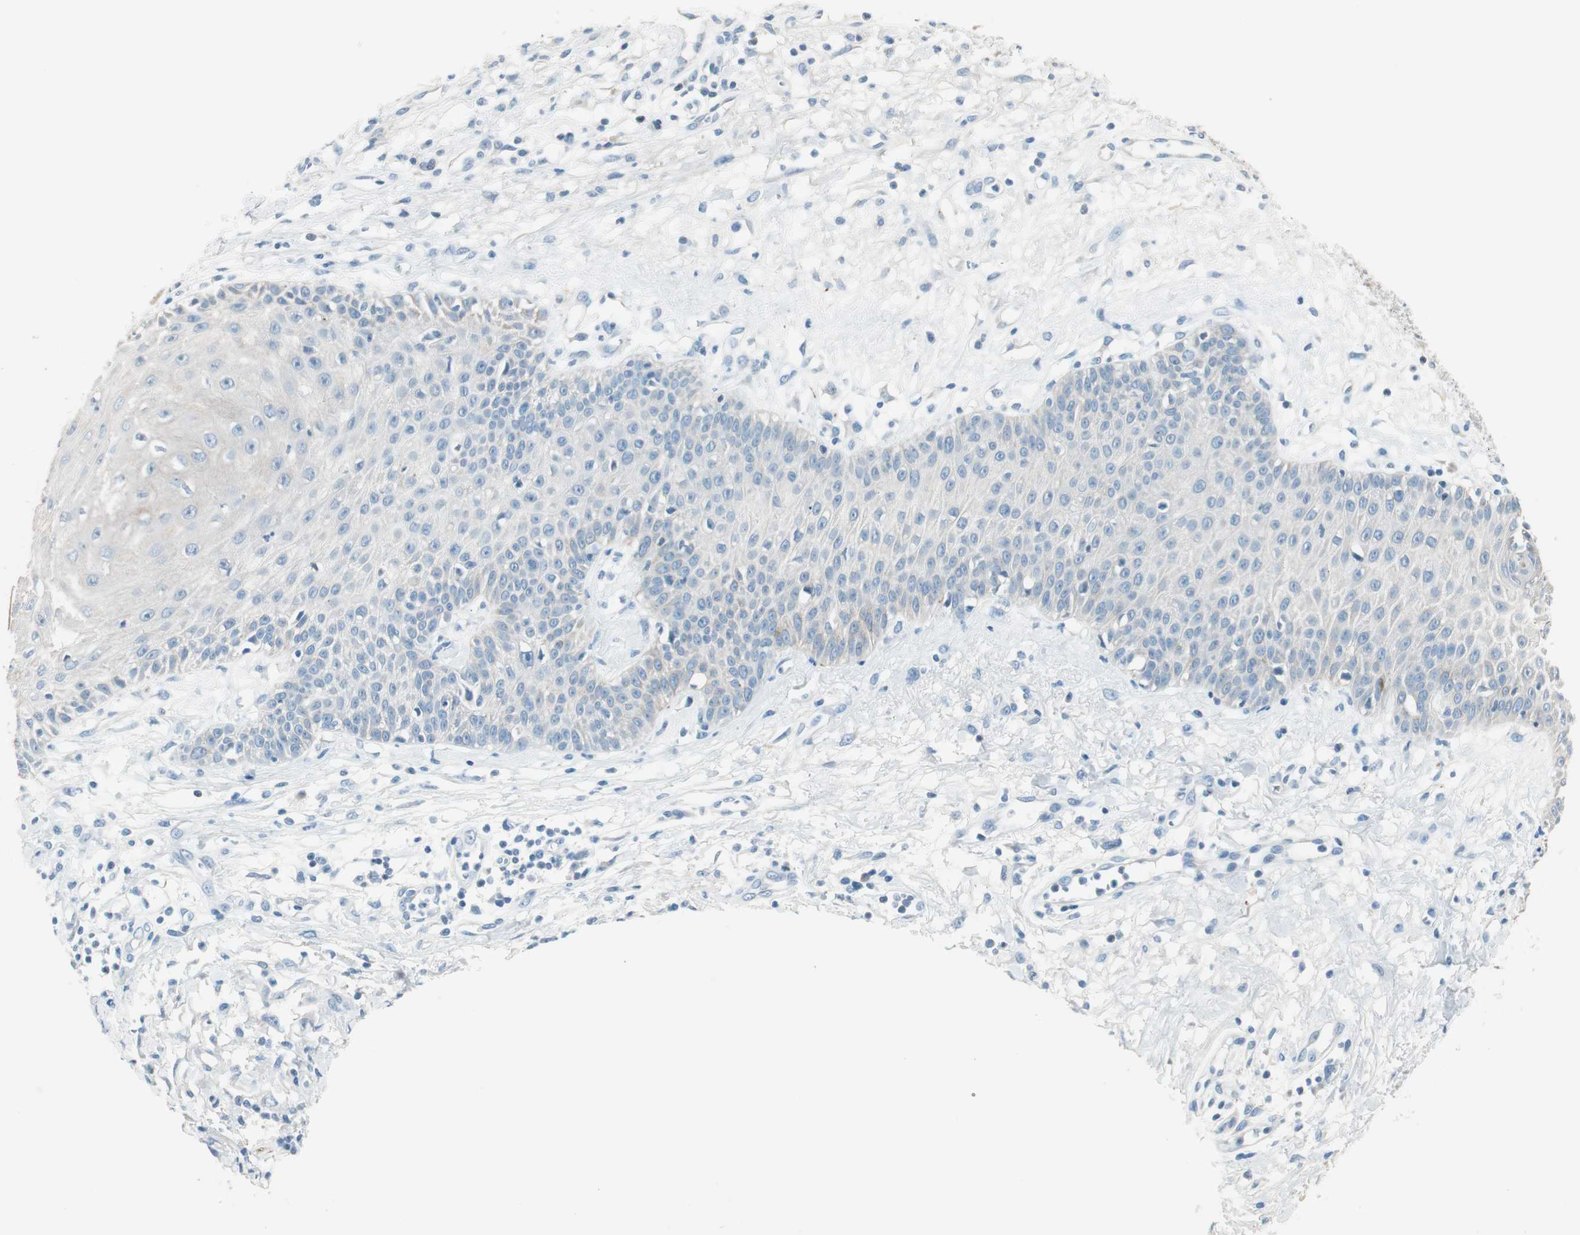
{"staining": {"intensity": "negative", "quantity": "none", "location": "none"}, "tissue": "skin cancer", "cell_type": "Tumor cells", "image_type": "cancer", "snomed": [{"axis": "morphology", "description": "Squamous cell carcinoma, NOS"}, {"axis": "topography", "description": "Skin"}], "caption": "DAB immunohistochemical staining of human skin squamous cell carcinoma displays no significant expression in tumor cells.", "gene": "GNAO1", "patient": {"sex": "female", "age": 78}}